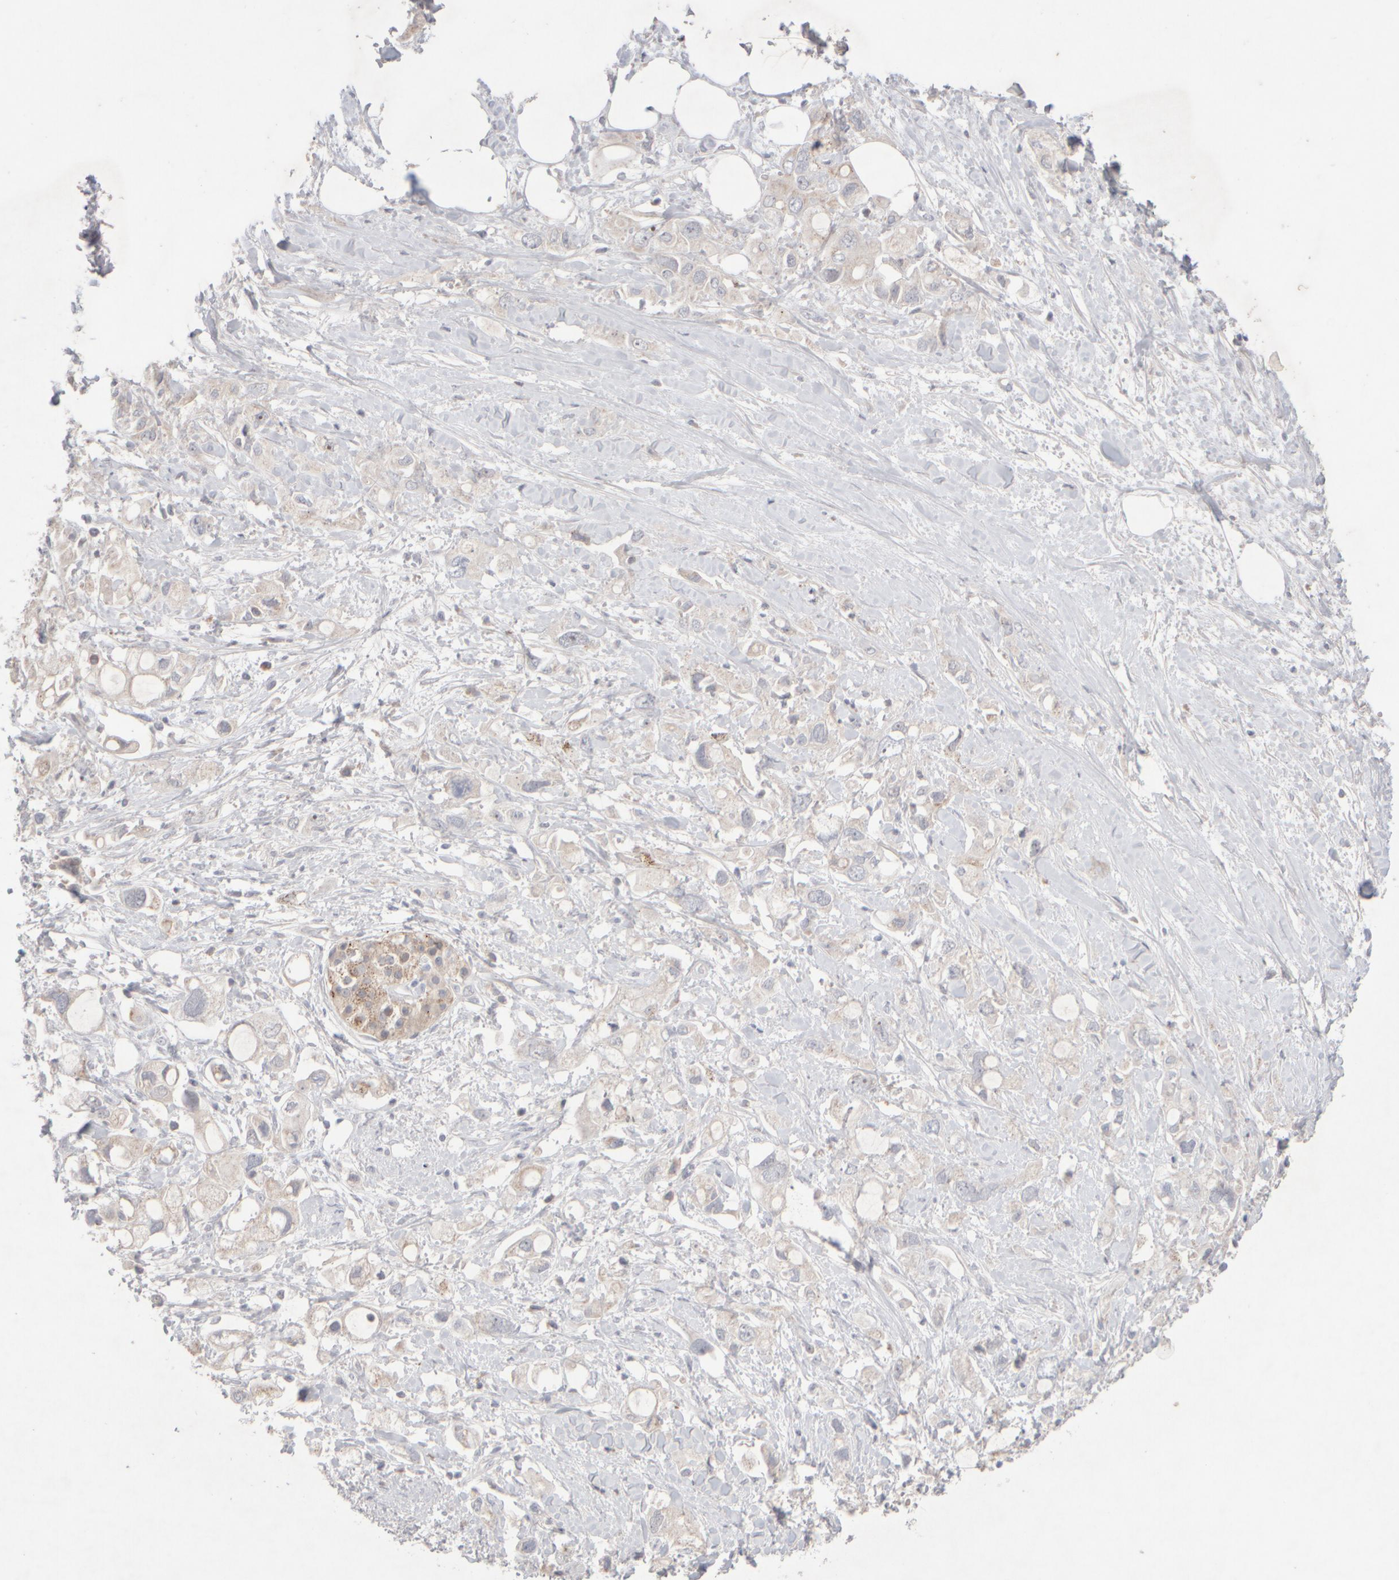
{"staining": {"intensity": "moderate", "quantity": "<25%", "location": "nuclear"}, "tissue": "pancreatic cancer", "cell_type": "Tumor cells", "image_type": "cancer", "snomed": [{"axis": "morphology", "description": "Adenocarcinoma, NOS"}, {"axis": "topography", "description": "Pancreas"}], "caption": "Immunohistochemical staining of adenocarcinoma (pancreatic) exhibits moderate nuclear protein positivity in about <25% of tumor cells.", "gene": "CHADL", "patient": {"sex": "female", "age": 56}}